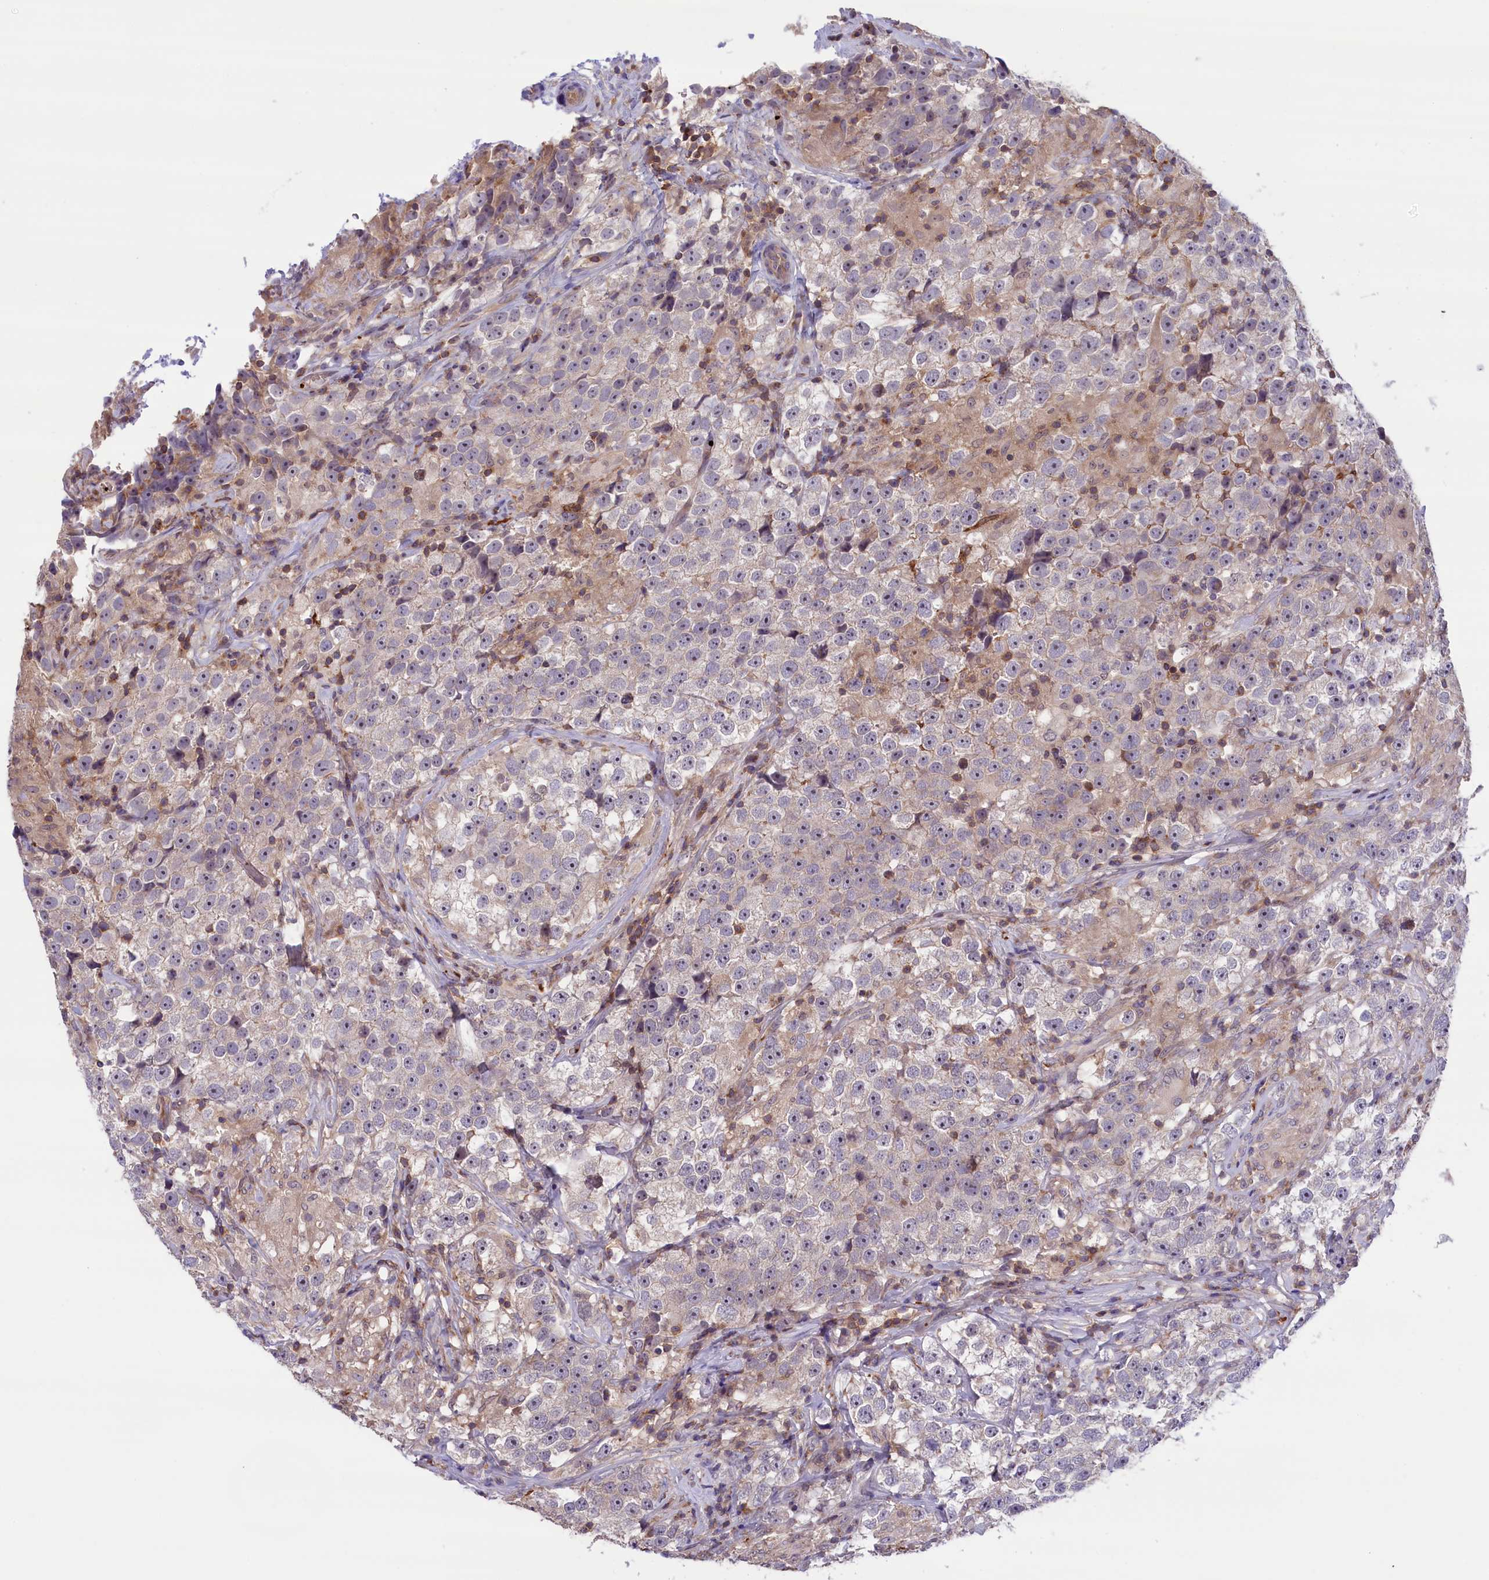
{"staining": {"intensity": "weak", "quantity": "<25%", "location": "cytoplasmic/membranous"}, "tissue": "testis cancer", "cell_type": "Tumor cells", "image_type": "cancer", "snomed": [{"axis": "morphology", "description": "Seminoma, NOS"}, {"axis": "topography", "description": "Testis"}], "caption": "A high-resolution image shows IHC staining of seminoma (testis), which reveals no significant positivity in tumor cells.", "gene": "HEATR3", "patient": {"sex": "male", "age": 46}}